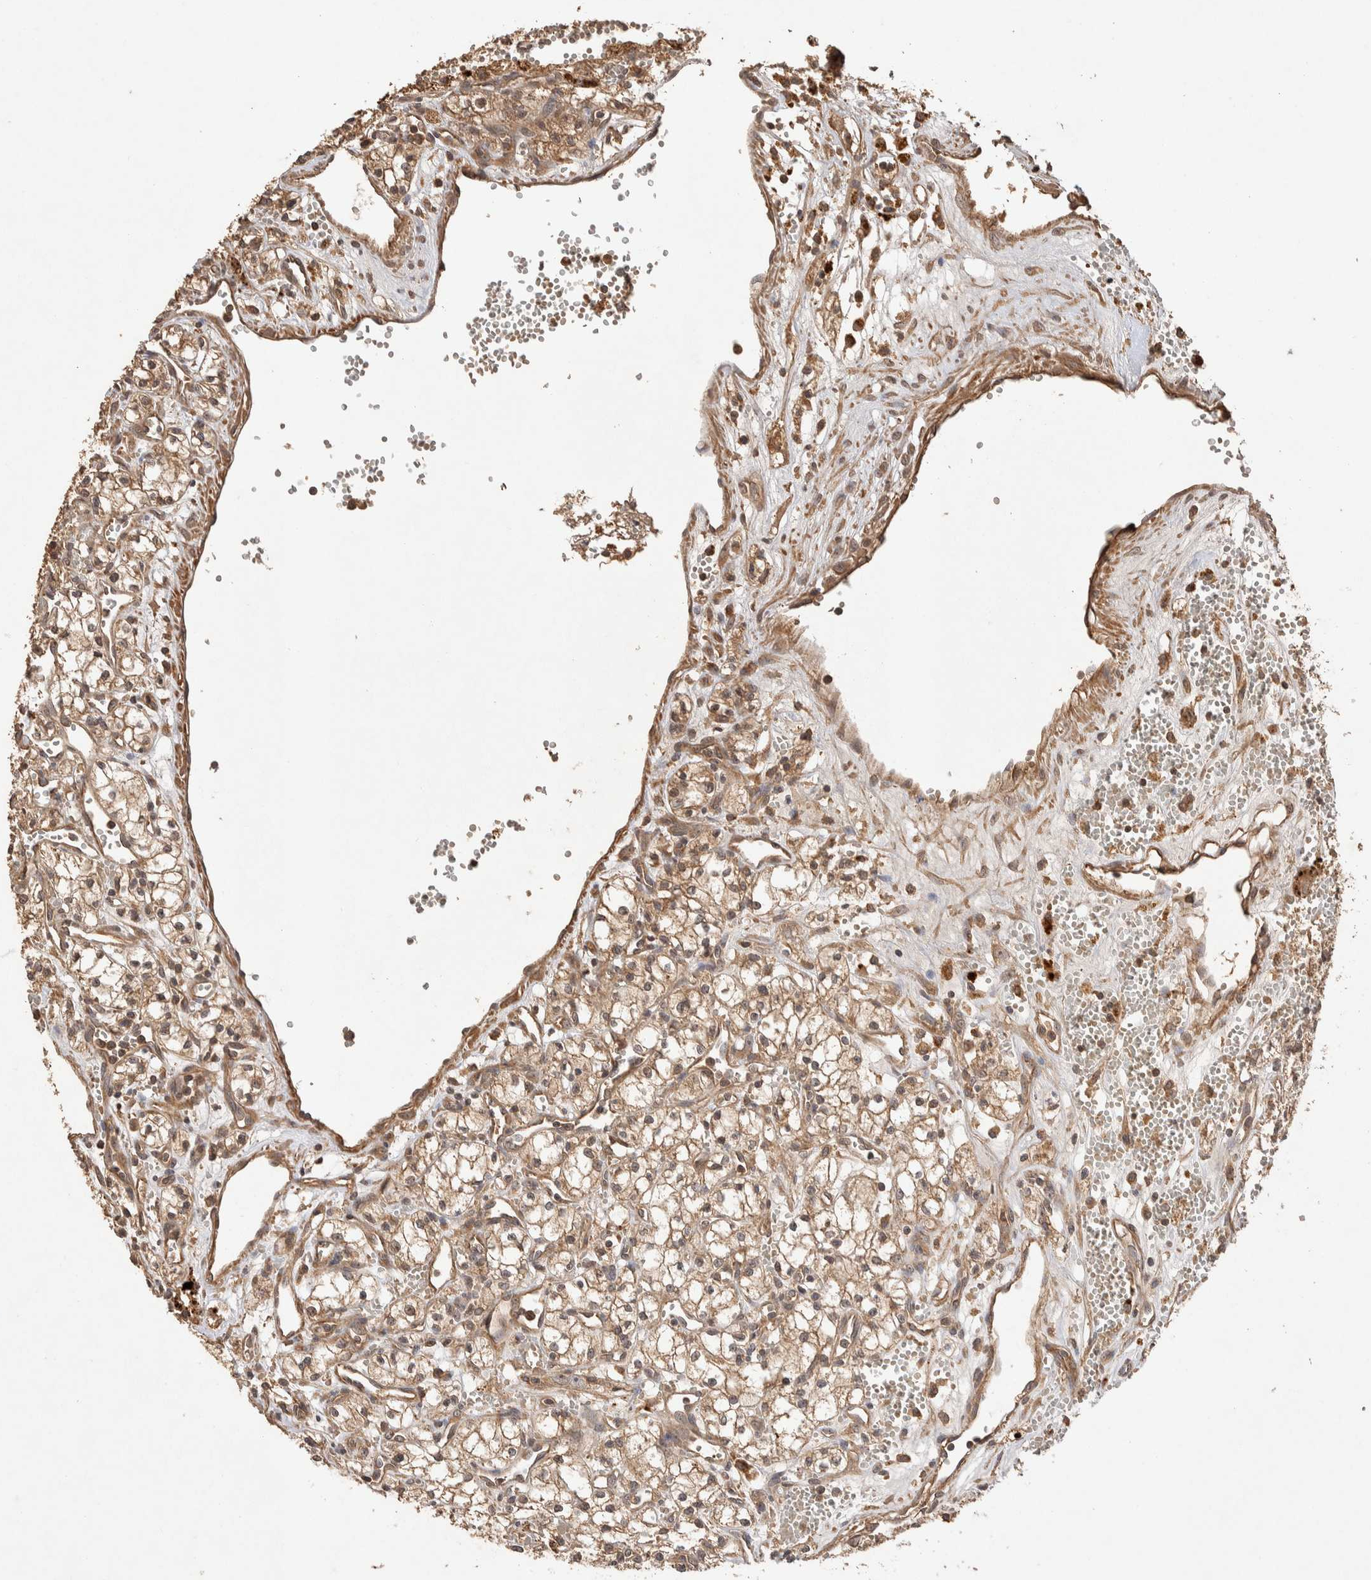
{"staining": {"intensity": "moderate", "quantity": ">75%", "location": "cytoplasmic/membranous"}, "tissue": "renal cancer", "cell_type": "Tumor cells", "image_type": "cancer", "snomed": [{"axis": "morphology", "description": "Adenocarcinoma, NOS"}, {"axis": "topography", "description": "Kidney"}], "caption": "Immunohistochemical staining of human renal adenocarcinoma shows medium levels of moderate cytoplasmic/membranous protein staining in approximately >75% of tumor cells. (Stains: DAB in brown, nuclei in blue, Microscopy: brightfield microscopy at high magnification).", "gene": "NSMAF", "patient": {"sex": "male", "age": 59}}